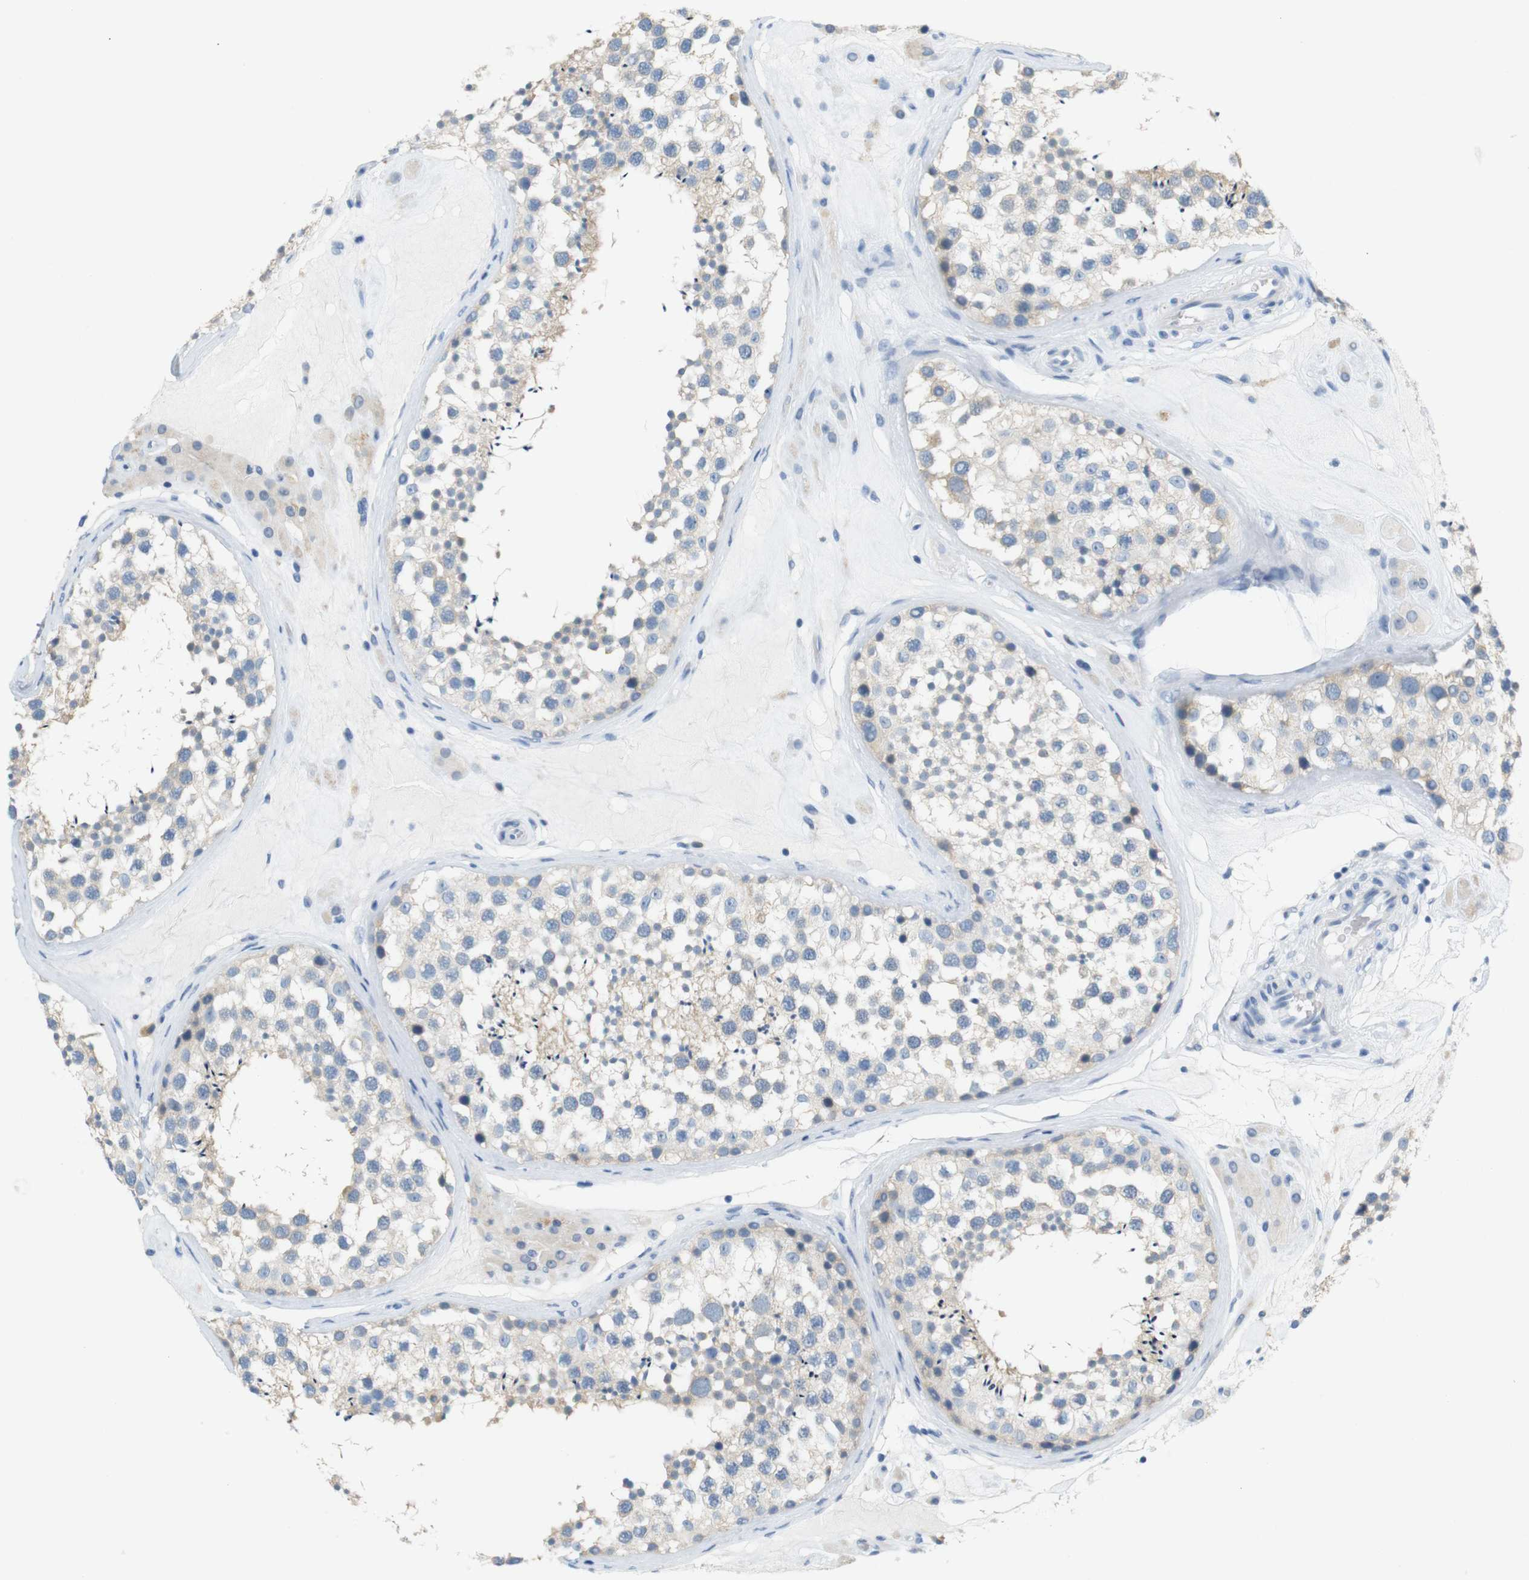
{"staining": {"intensity": "weak", "quantity": "25%-75%", "location": "cytoplasmic/membranous"}, "tissue": "testis", "cell_type": "Cells in seminiferous ducts", "image_type": "normal", "snomed": [{"axis": "morphology", "description": "Normal tissue, NOS"}, {"axis": "topography", "description": "Testis"}], "caption": "This is a micrograph of immunohistochemistry staining of benign testis, which shows weak expression in the cytoplasmic/membranous of cells in seminiferous ducts.", "gene": "LRRK2", "patient": {"sex": "male", "age": 46}}